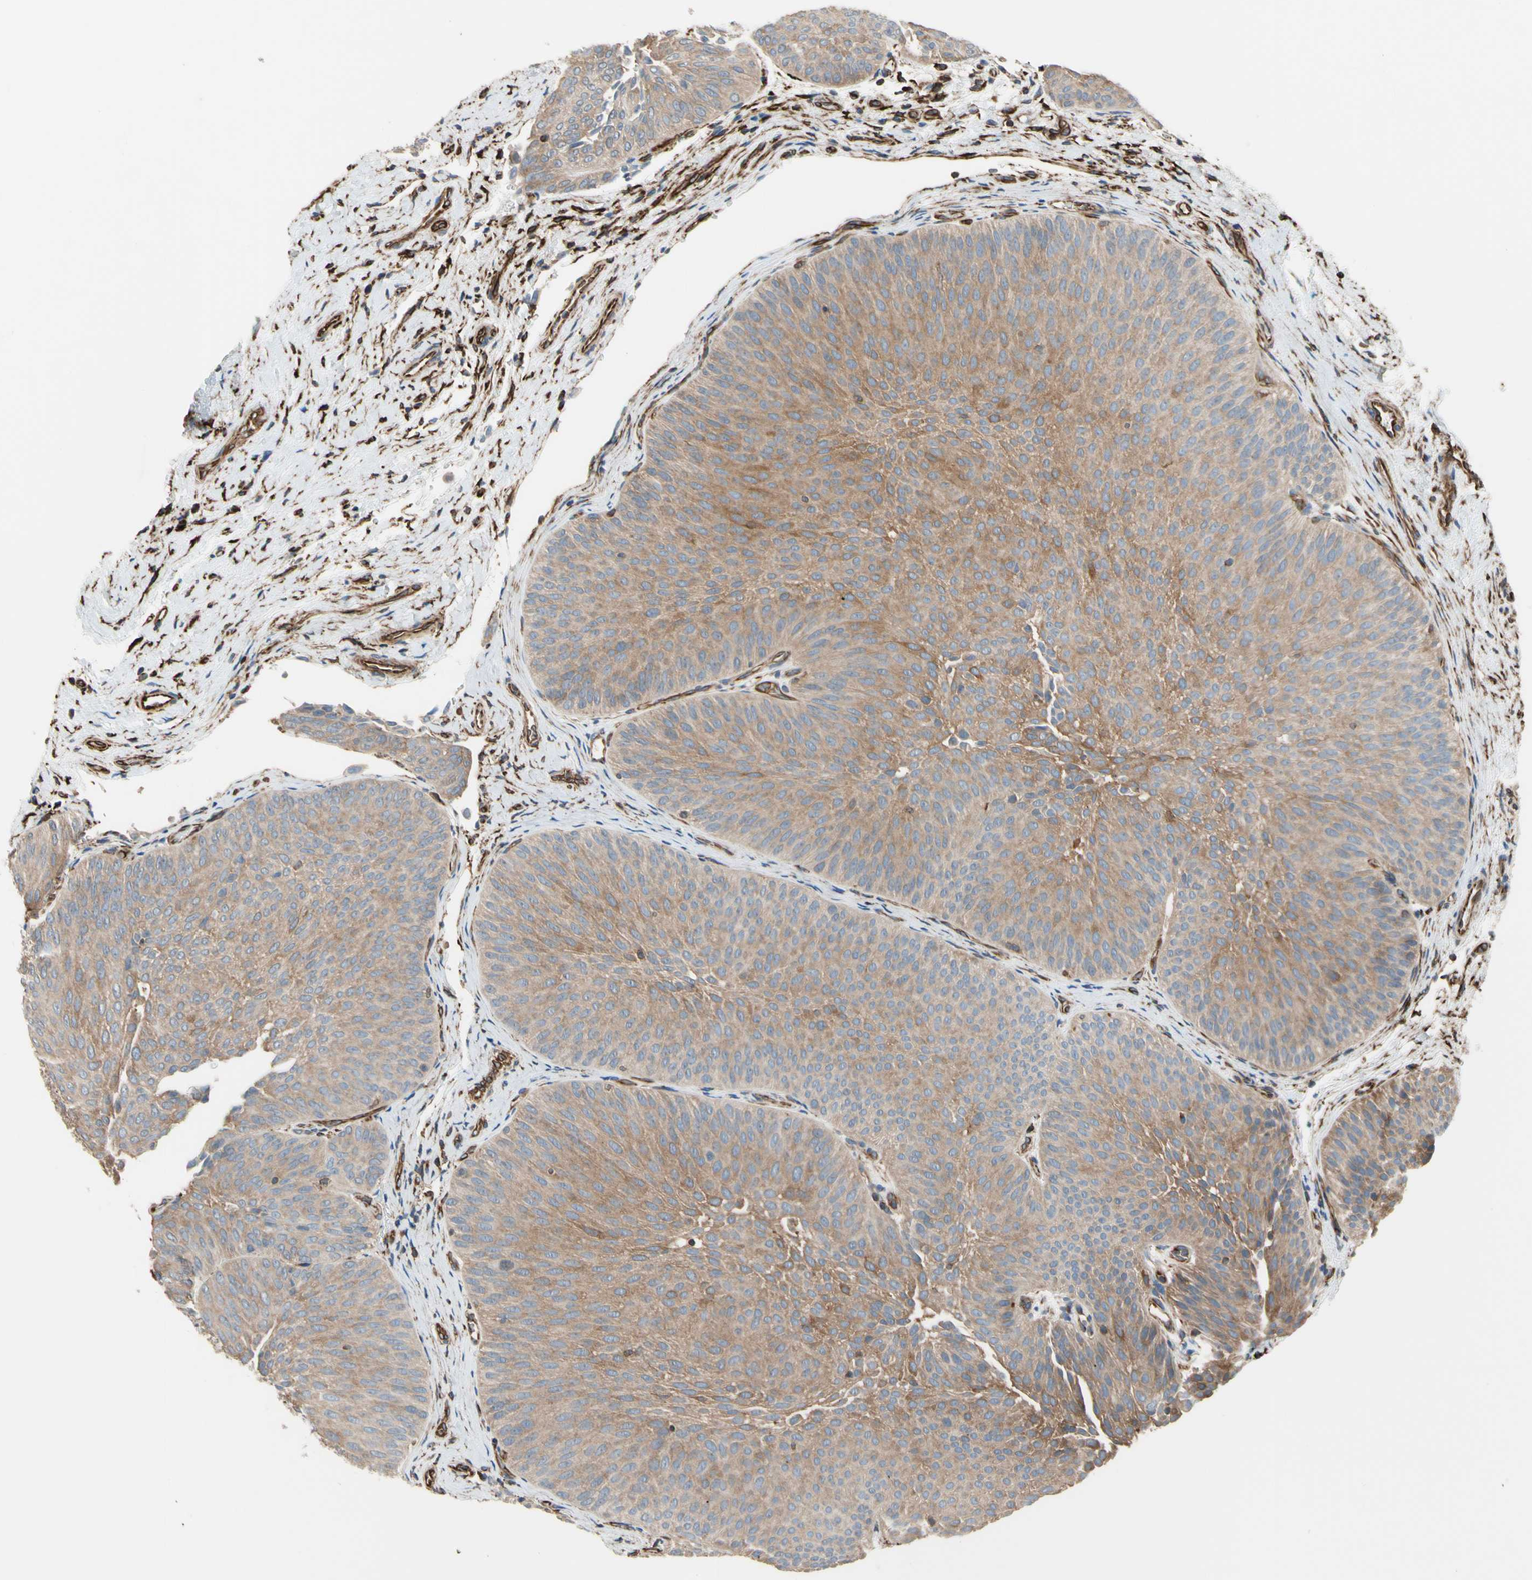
{"staining": {"intensity": "weak", "quantity": ">75%", "location": "cytoplasmic/membranous"}, "tissue": "urothelial cancer", "cell_type": "Tumor cells", "image_type": "cancer", "snomed": [{"axis": "morphology", "description": "Urothelial carcinoma, Low grade"}, {"axis": "topography", "description": "Urinary bladder"}], "caption": "Weak cytoplasmic/membranous protein positivity is seen in about >75% of tumor cells in urothelial cancer.", "gene": "TRAF2", "patient": {"sex": "female", "age": 60}}